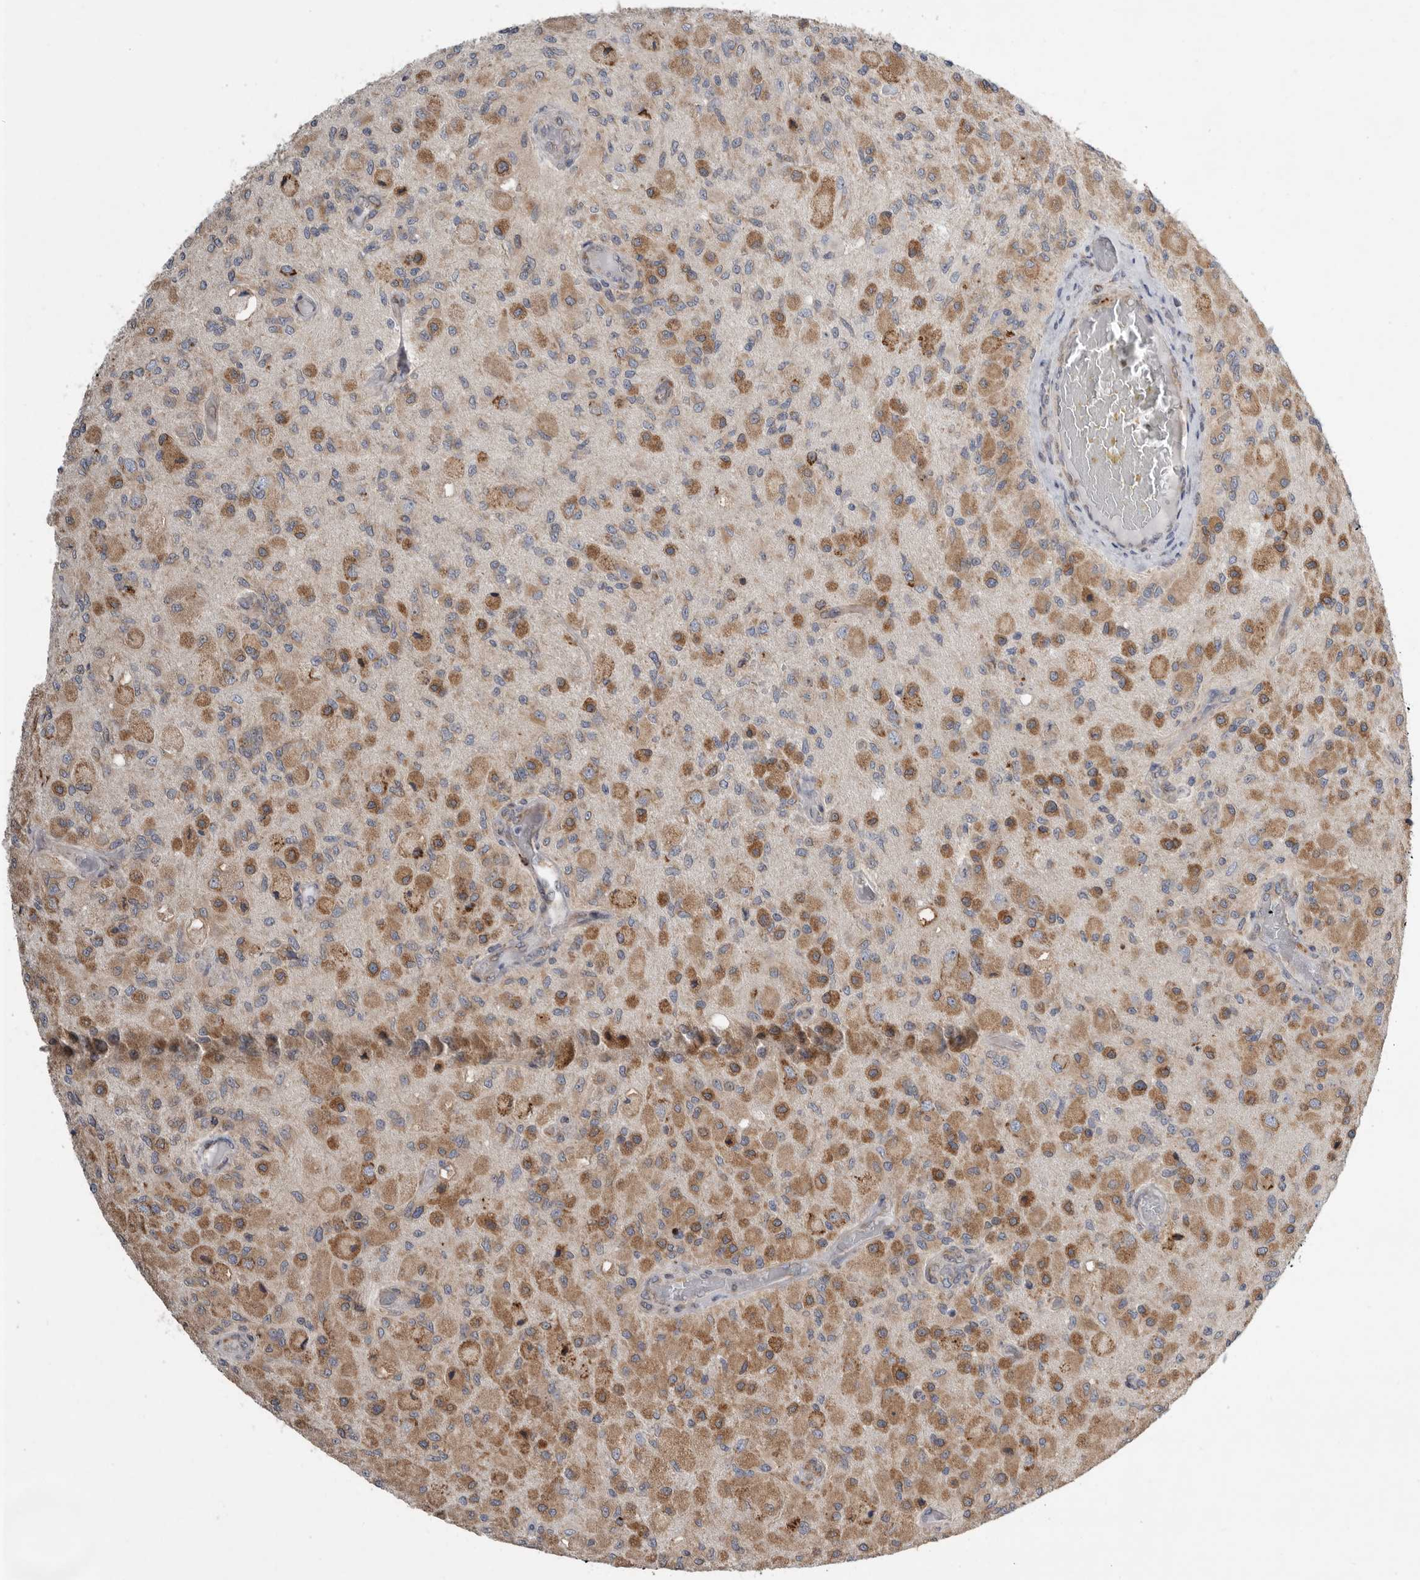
{"staining": {"intensity": "moderate", "quantity": "25%-75%", "location": "cytoplasmic/membranous"}, "tissue": "glioma", "cell_type": "Tumor cells", "image_type": "cancer", "snomed": [{"axis": "morphology", "description": "Normal tissue, NOS"}, {"axis": "morphology", "description": "Glioma, malignant, High grade"}, {"axis": "topography", "description": "Cerebral cortex"}], "caption": "IHC micrograph of neoplastic tissue: malignant glioma (high-grade) stained using IHC demonstrates medium levels of moderate protein expression localized specifically in the cytoplasmic/membranous of tumor cells, appearing as a cytoplasmic/membranous brown color.", "gene": "GANAB", "patient": {"sex": "male", "age": 77}}